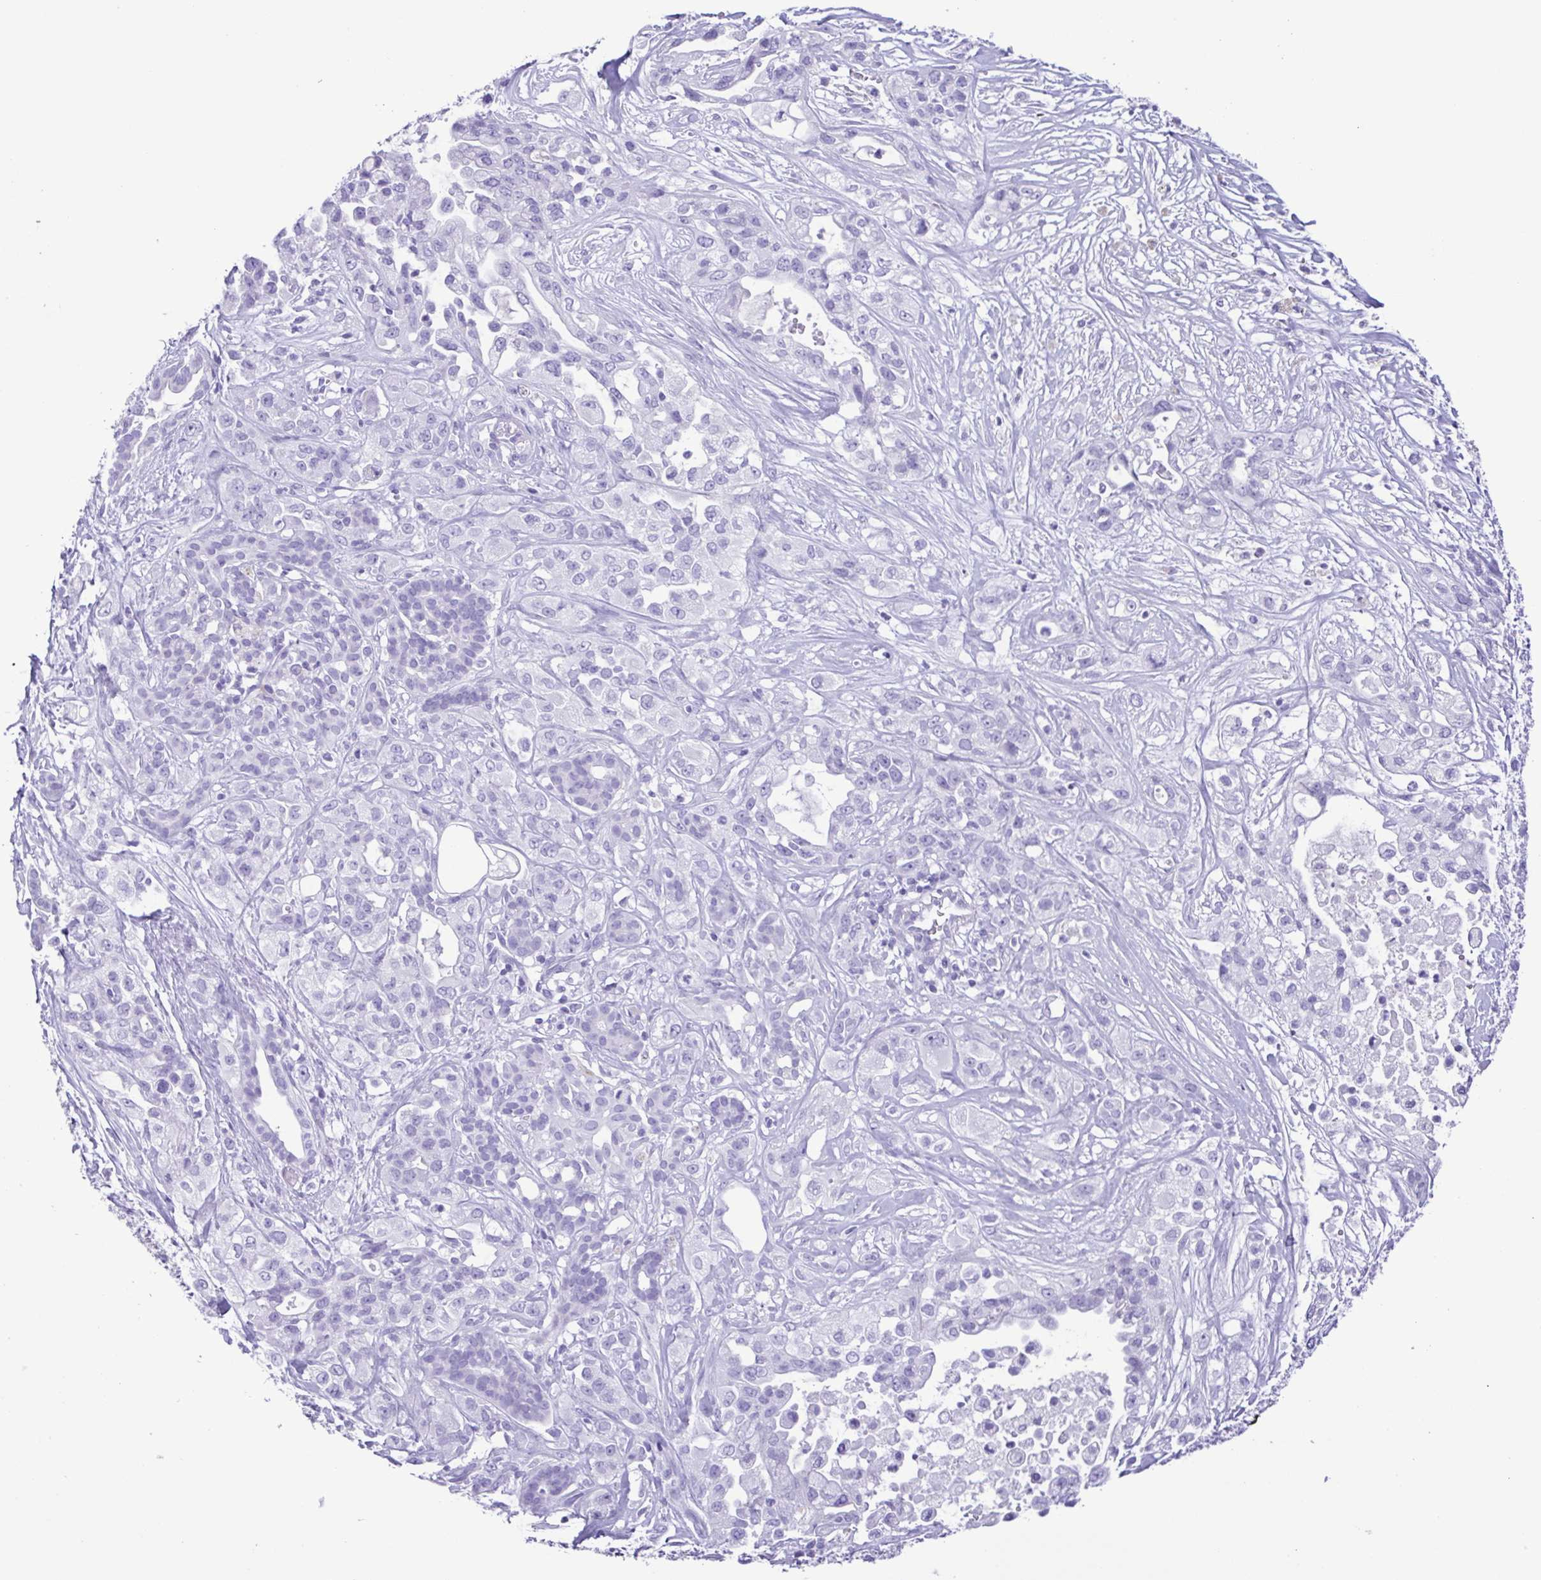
{"staining": {"intensity": "negative", "quantity": "none", "location": "none"}, "tissue": "pancreatic cancer", "cell_type": "Tumor cells", "image_type": "cancer", "snomed": [{"axis": "morphology", "description": "Adenocarcinoma, NOS"}, {"axis": "topography", "description": "Pancreas"}], "caption": "High magnification brightfield microscopy of pancreatic cancer stained with DAB (brown) and counterstained with hematoxylin (blue): tumor cells show no significant positivity. The staining is performed using DAB (3,3'-diaminobenzidine) brown chromogen with nuclei counter-stained in using hematoxylin.", "gene": "OVGP1", "patient": {"sex": "male", "age": 44}}